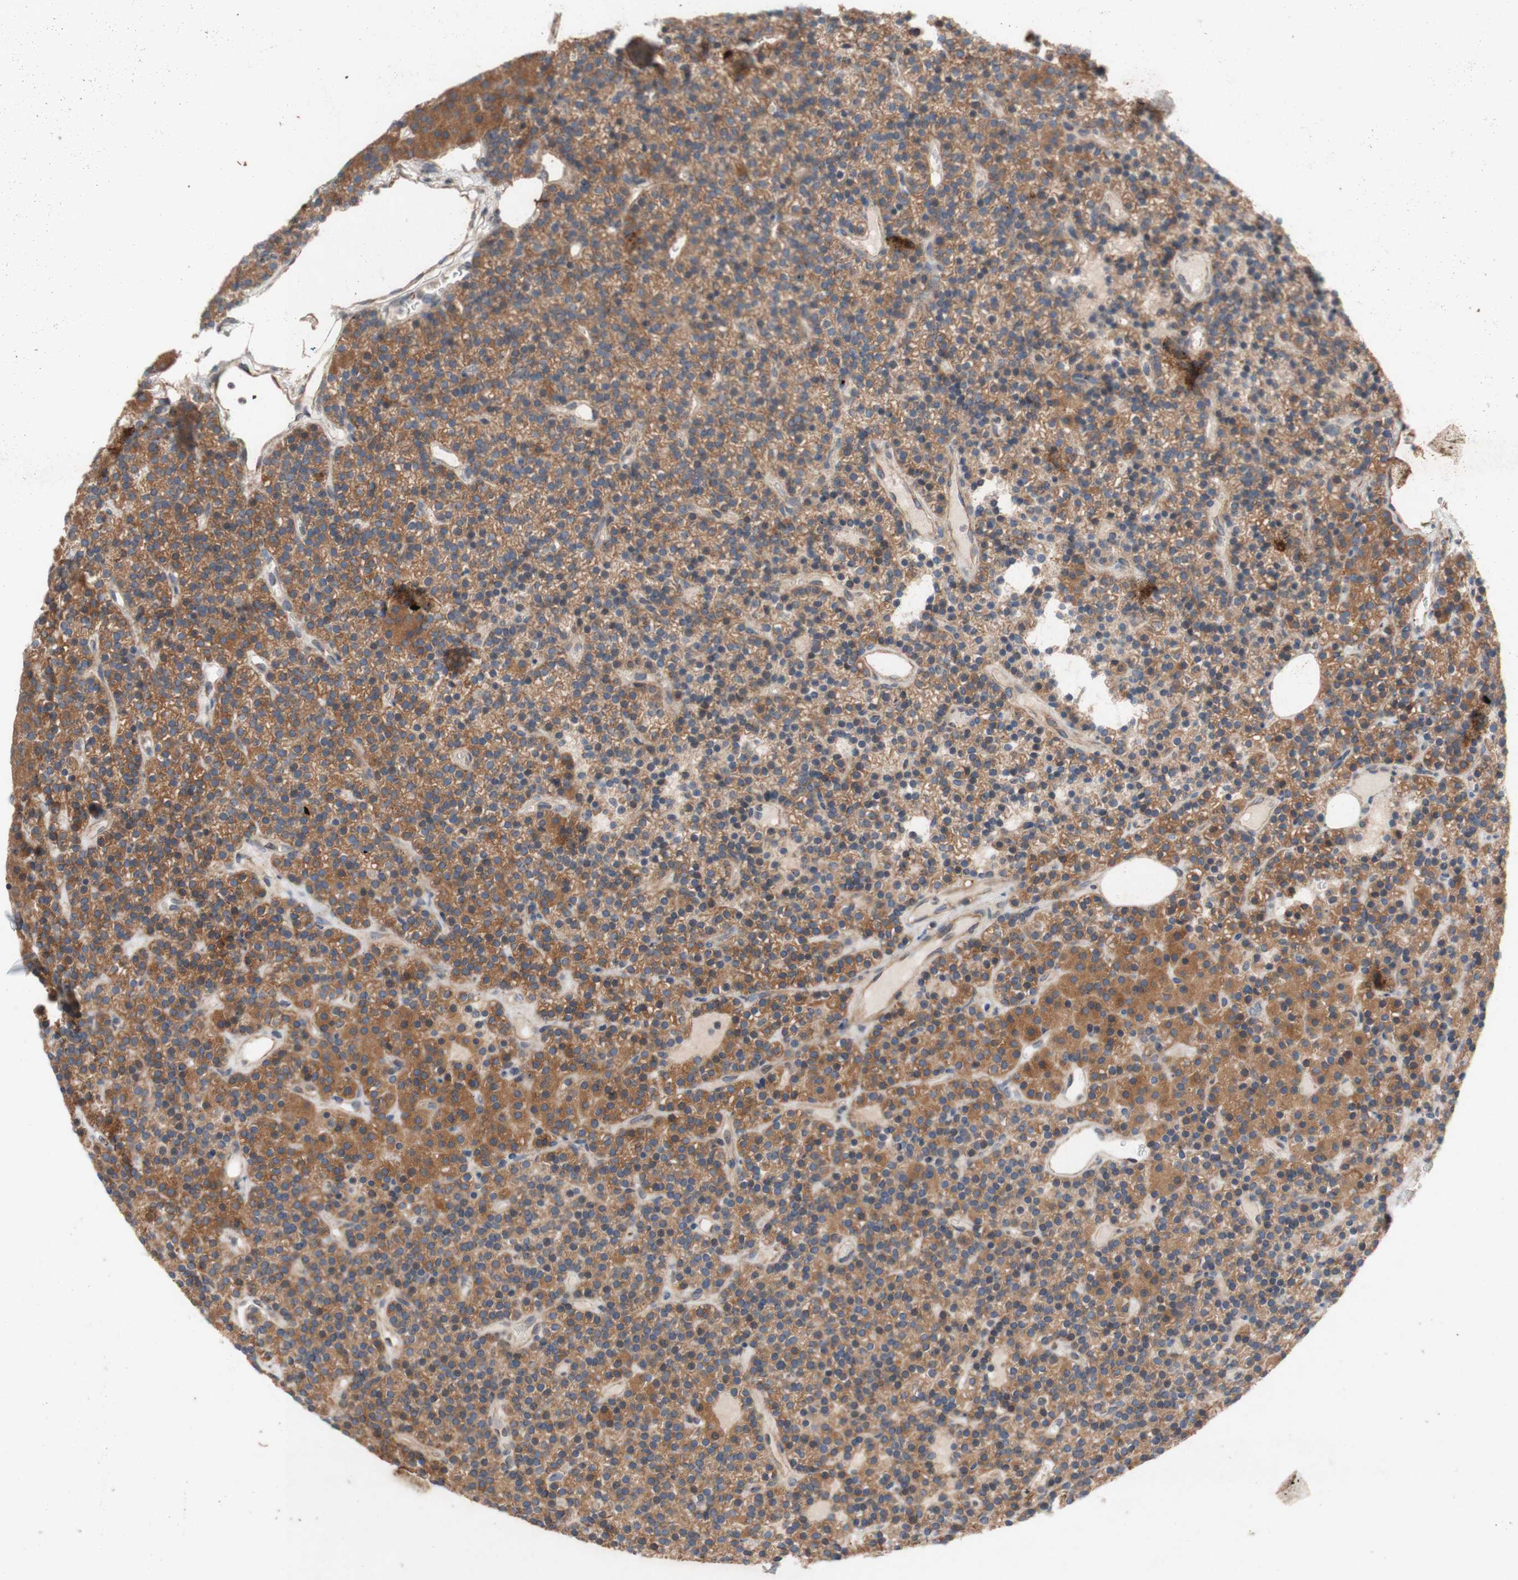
{"staining": {"intensity": "moderate", "quantity": ">75%", "location": "cytoplasmic/membranous"}, "tissue": "parathyroid gland", "cell_type": "Glandular cells", "image_type": "normal", "snomed": [{"axis": "morphology", "description": "Normal tissue, NOS"}, {"axis": "morphology", "description": "Hyperplasia, NOS"}, {"axis": "topography", "description": "Parathyroid gland"}], "caption": "Moderate cytoplasmic/membranous expression for a protein is seen in about >75% of glandular cells of benign parathyroid gland using immunohistochemistry.", "gene": "TST", "patient": {"sex": "male", "age": 44}}